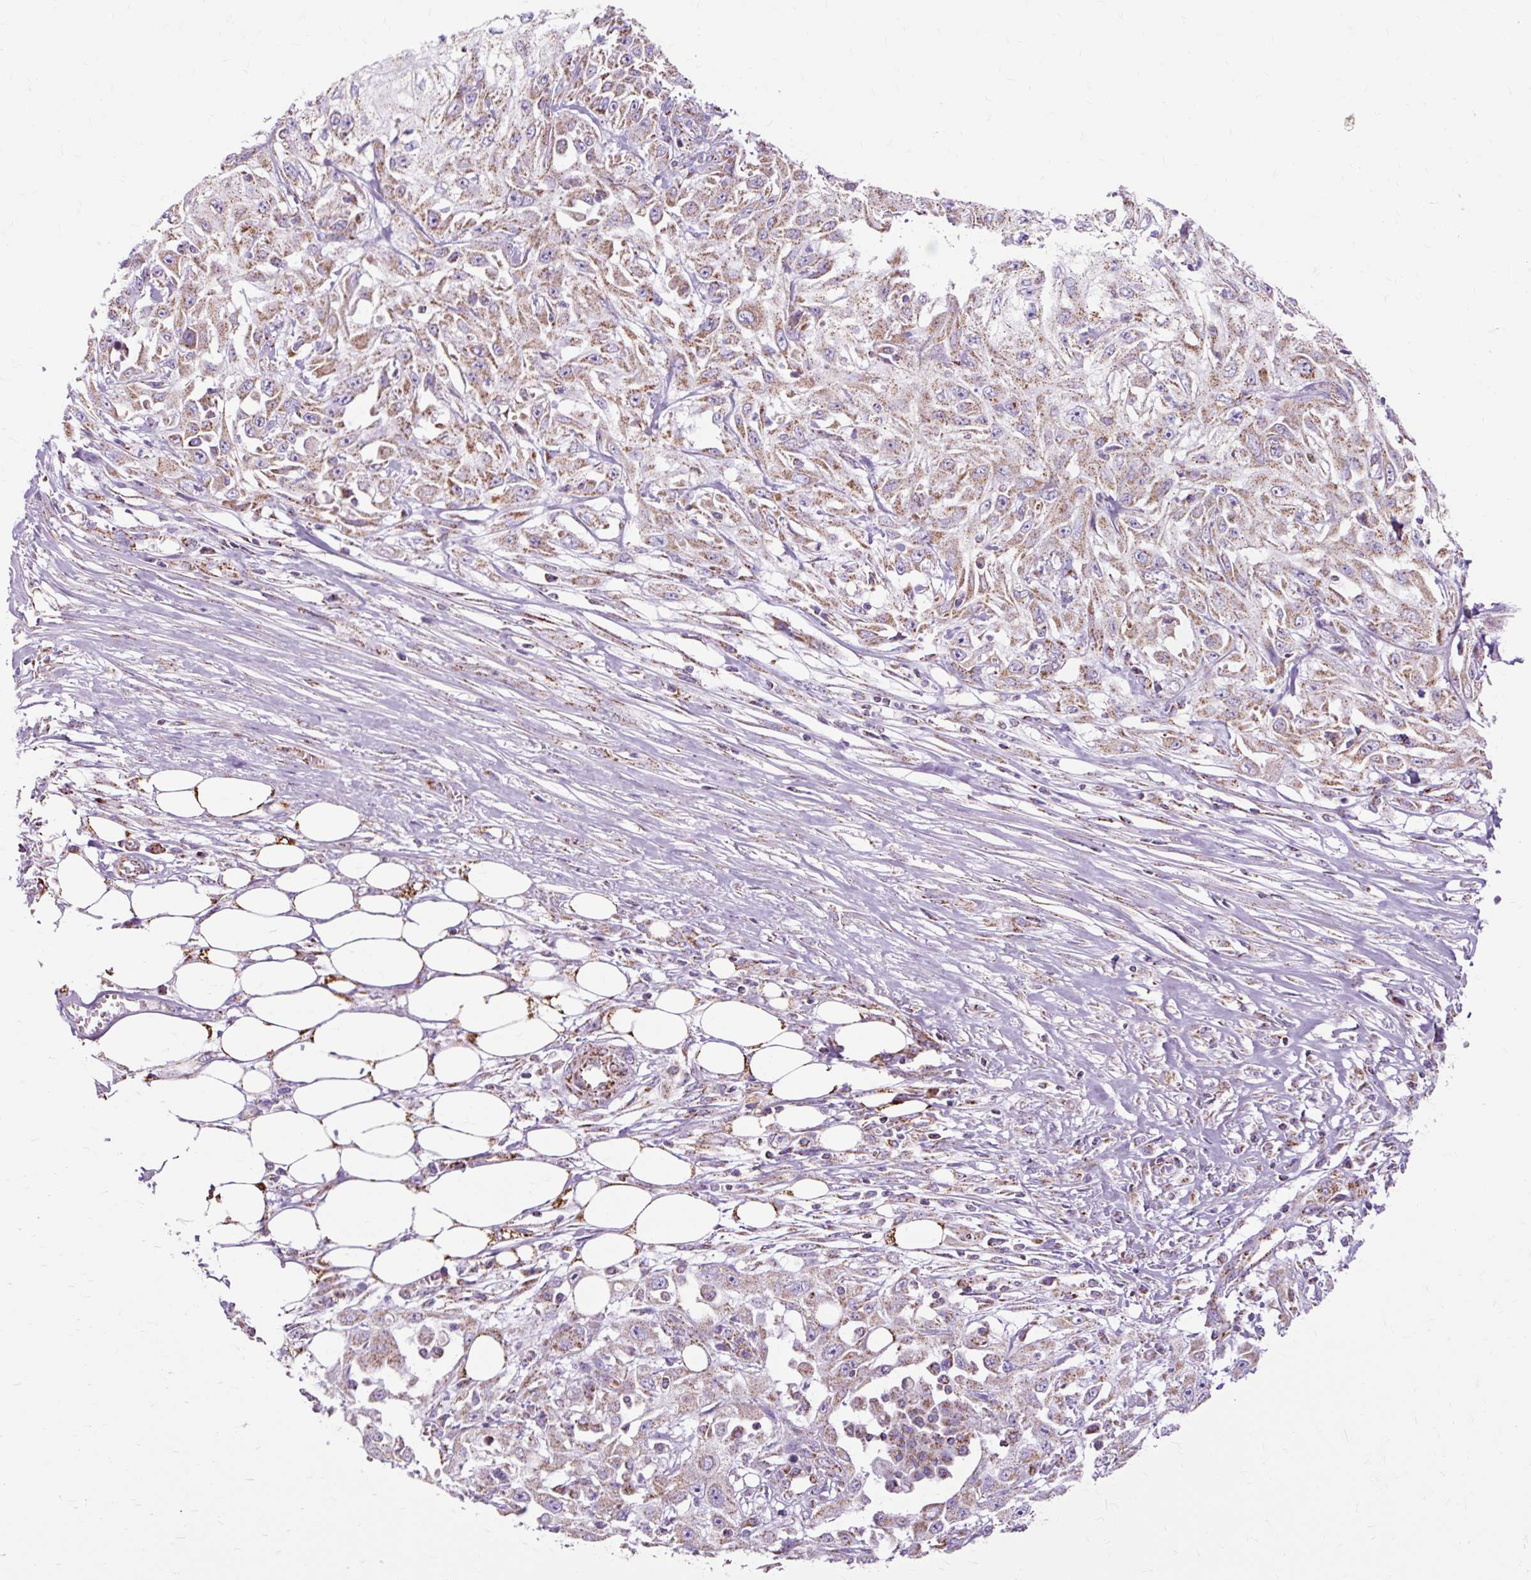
{"staining": {"intensity": "moderate", "quantity": ">75%", "location": "cytoplasmic/membranous"}, "tissue": "skin cancer", "cell_type": "Tumor cells", "image_type": "cancer", "snomed": [{"axis": "morphology", "description": "Squamous cell carcinoma, NOS"}, {"axis": "morphology", "description": "Squamous cell carcinoma, metastatic, NOS"}, {"axis": "topography", "description": "Skin"}, {"axis": "topography", "description": "Lymph node"}], "caption": "Metastatic squamous cell carcinoma (skin) stained with a brown dye reveals moderate cytoplasmic/membranous positive staining in approximately >75% of tumor cells.", "gene": "DLAT", "patient": {"sex": "male", "age": 75}}